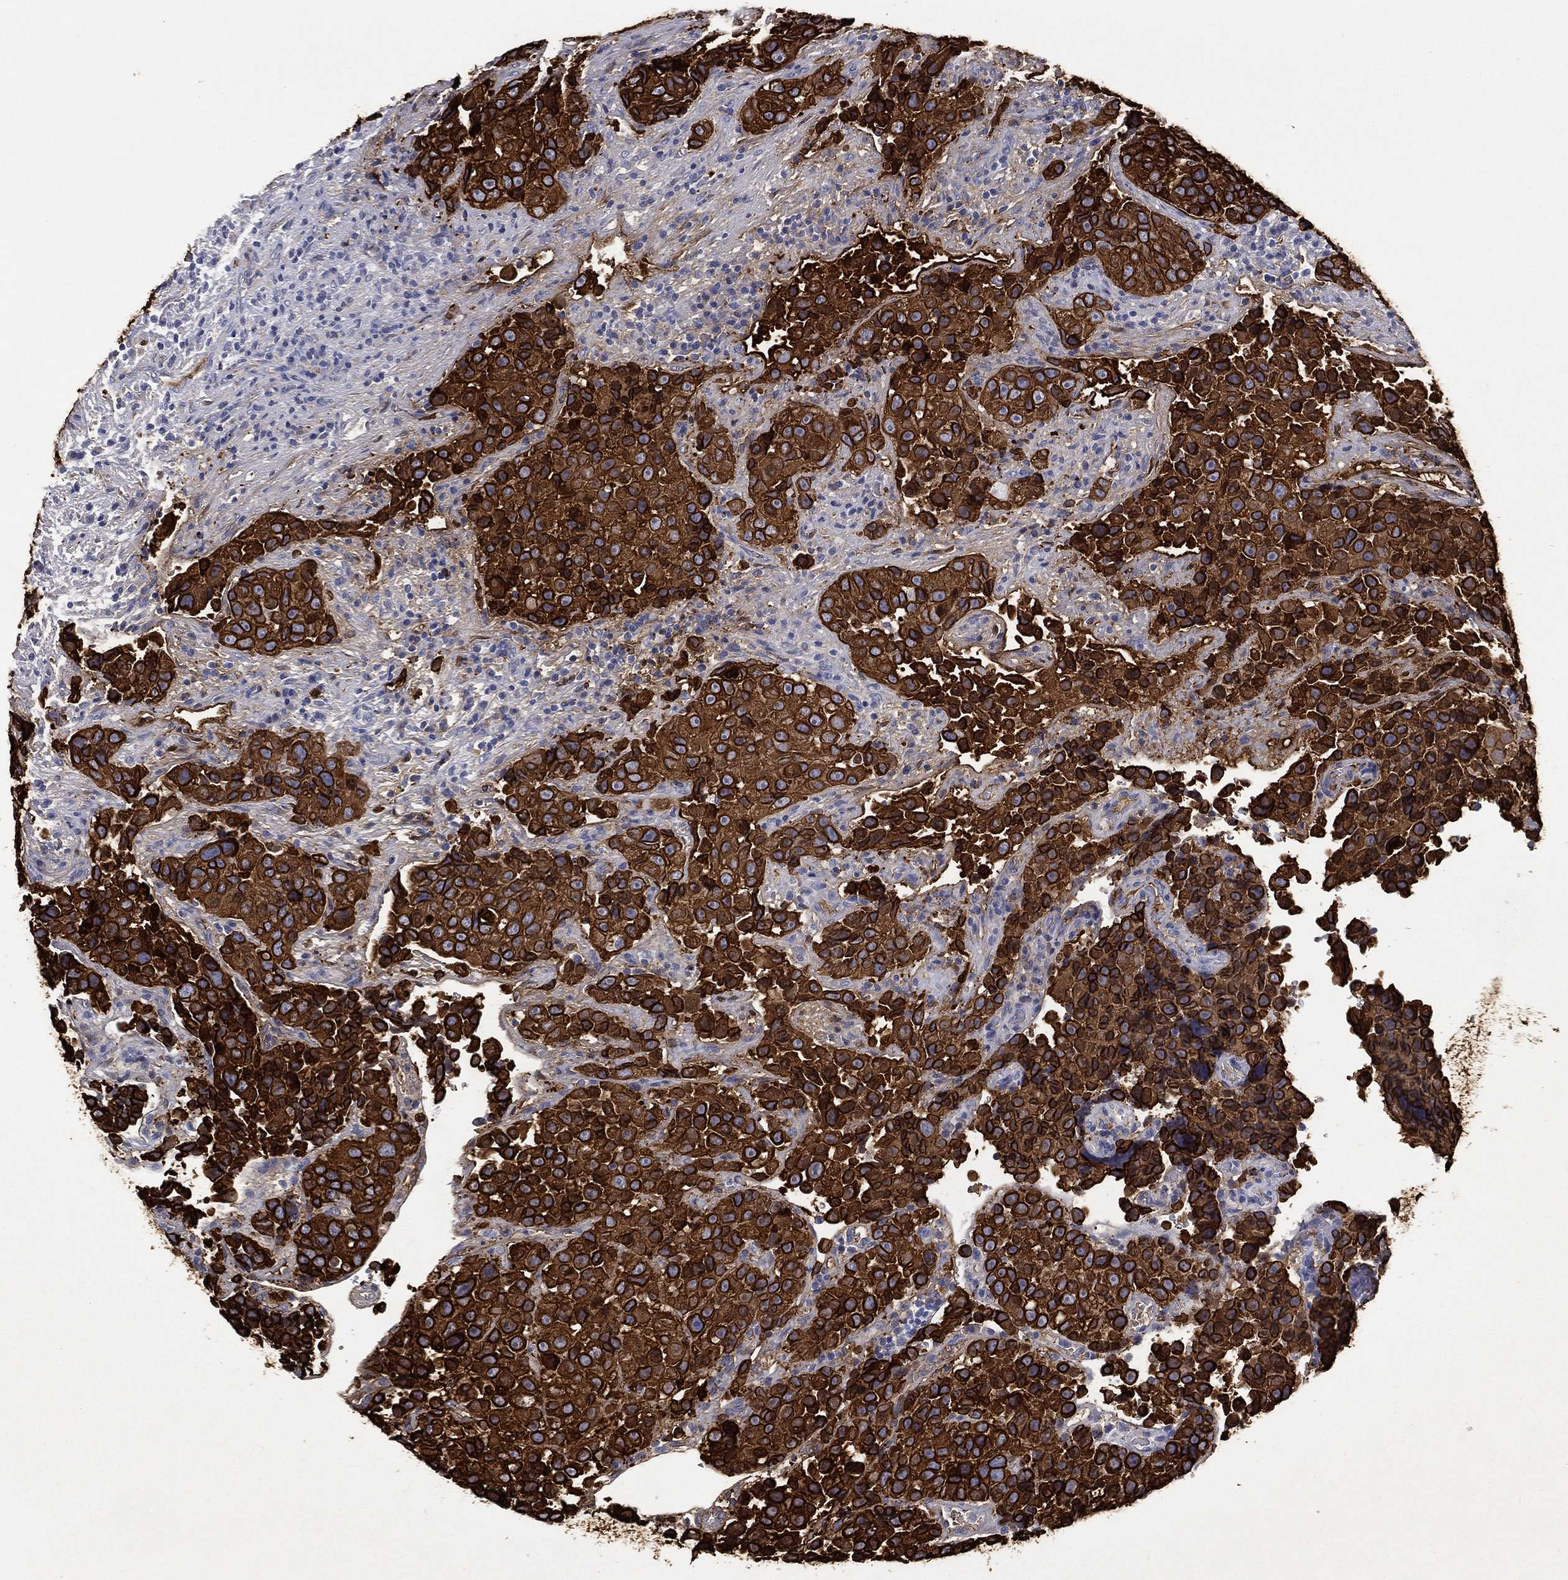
{"staining": {"intensity": "strong", "quantity": ">75%", "location": "cytoplasmic/membranous"}, "tissue": "urothelial cancer", "cell_type": "Tumor cells", "image_type": "cancer", "snomed": [{"axis": "morphology", "description": "Urothelial carcinoma, NOS"}, {"axis": "topography", "description": "Urinary bladder"}], "caption": "Immunohistochemistry (IHC) staining of urothelial cancer, which exhibits high levels of strong cytoplasmic/membranous staining in approximately >75% of tumor cells indicating strong cytoplasmic/membranous protein positivity. The staining was performed using DAB (brown) for protein detection and nuclei were counterstained in hematoxylin (blue).", "gene": "KRT7", "patient": {"sex": "male", "age": 52}}